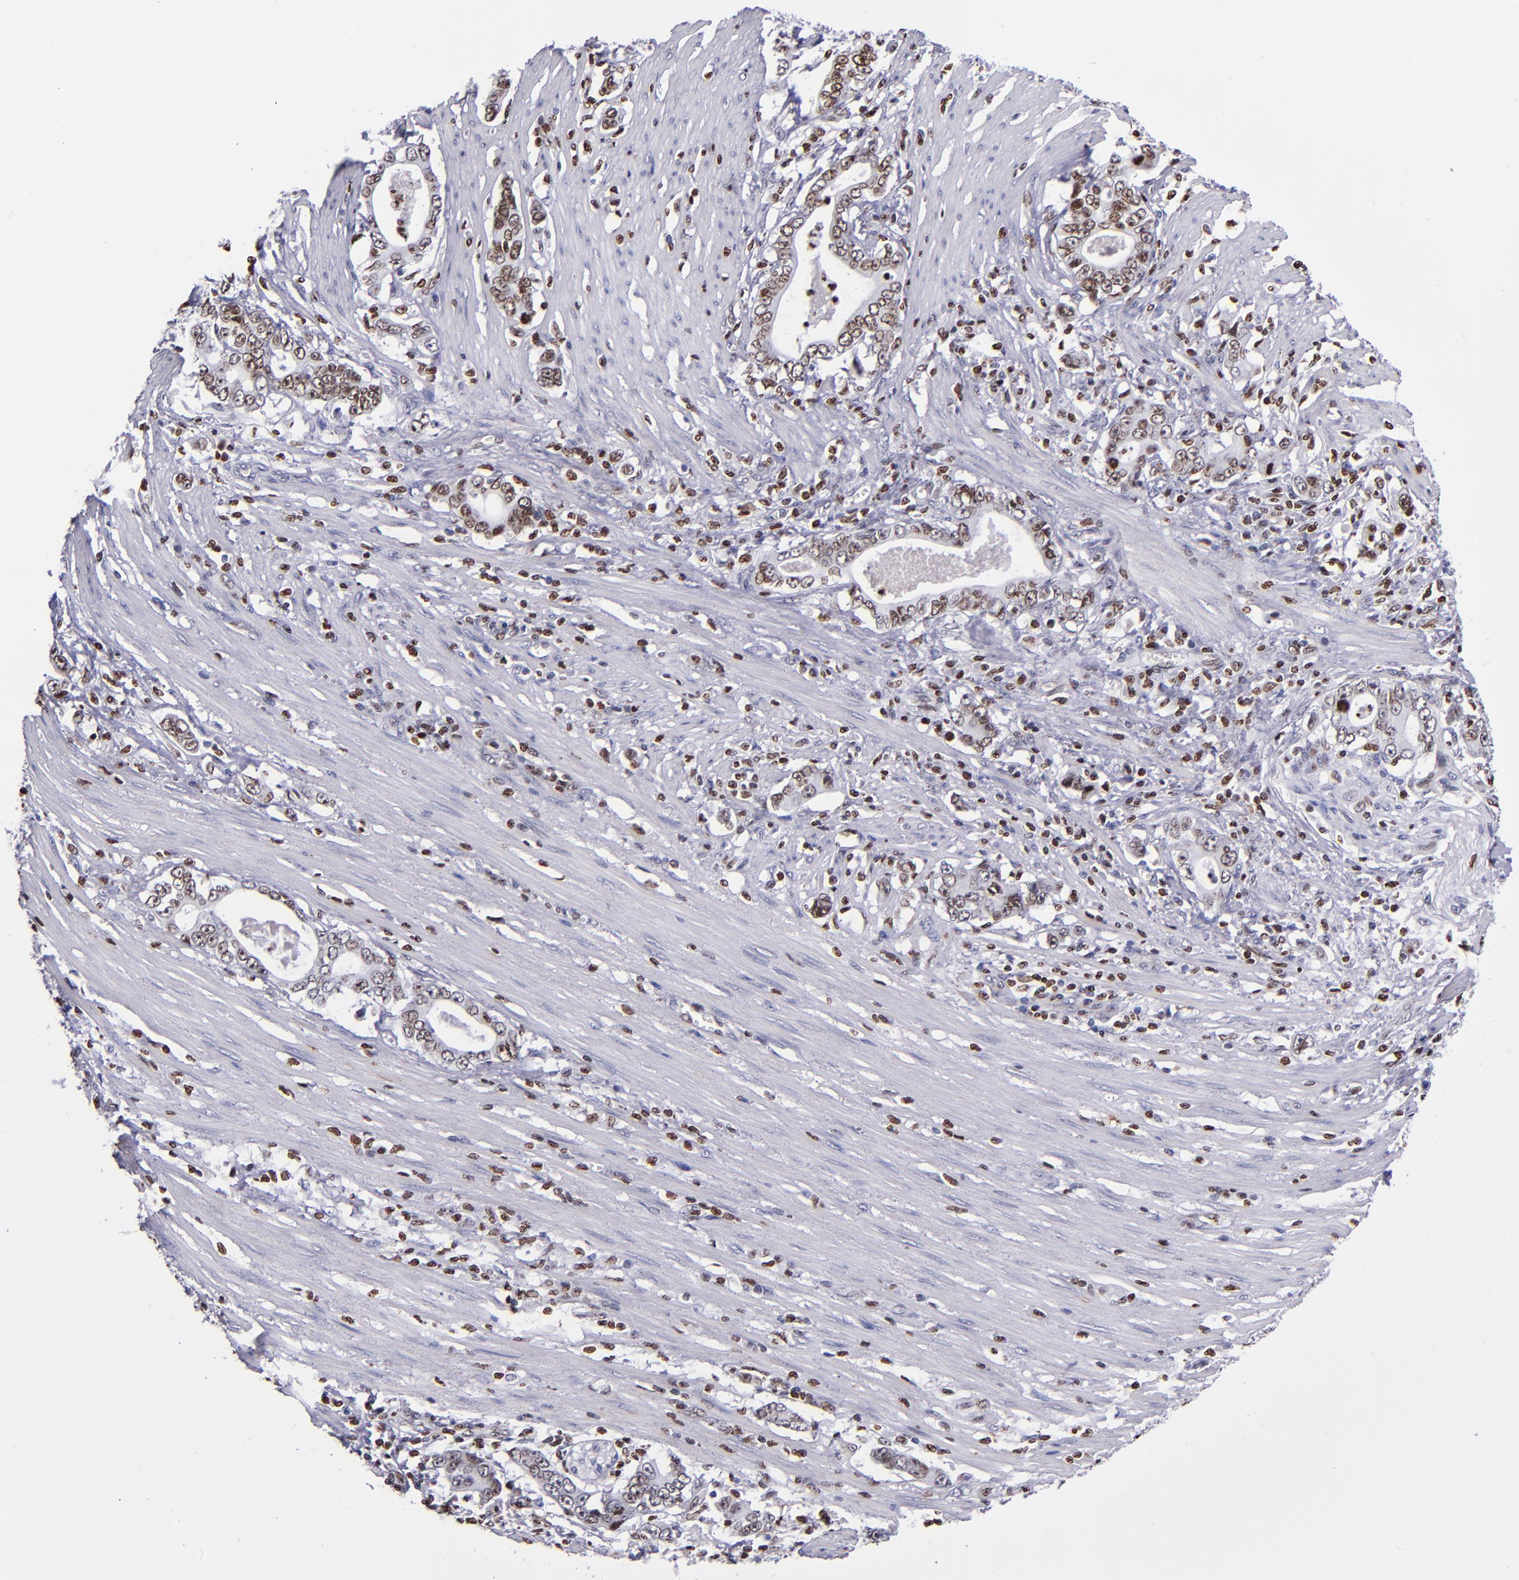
{"staining": {"intensity": "moderate", "quantity": "25%-75%", "location": "nuclear"}, "tissue": "stomach cancer", "cell_type": "Tumor cells", "image_type": "cancer", "snomed": [{"axis": "morphology", "description": "Adenocarcinoma, NOS"}, {"axis": "topography", "description": "Stomach, lower"}], "caption": "Protein staining by immunohistochemistry exhibits moderate nuclear staining in about 25%-75% of tumor cells in stomach adenocarcinoma.", "gene": "CDKL5", "patient": {"sex": "female", "age": 72}}